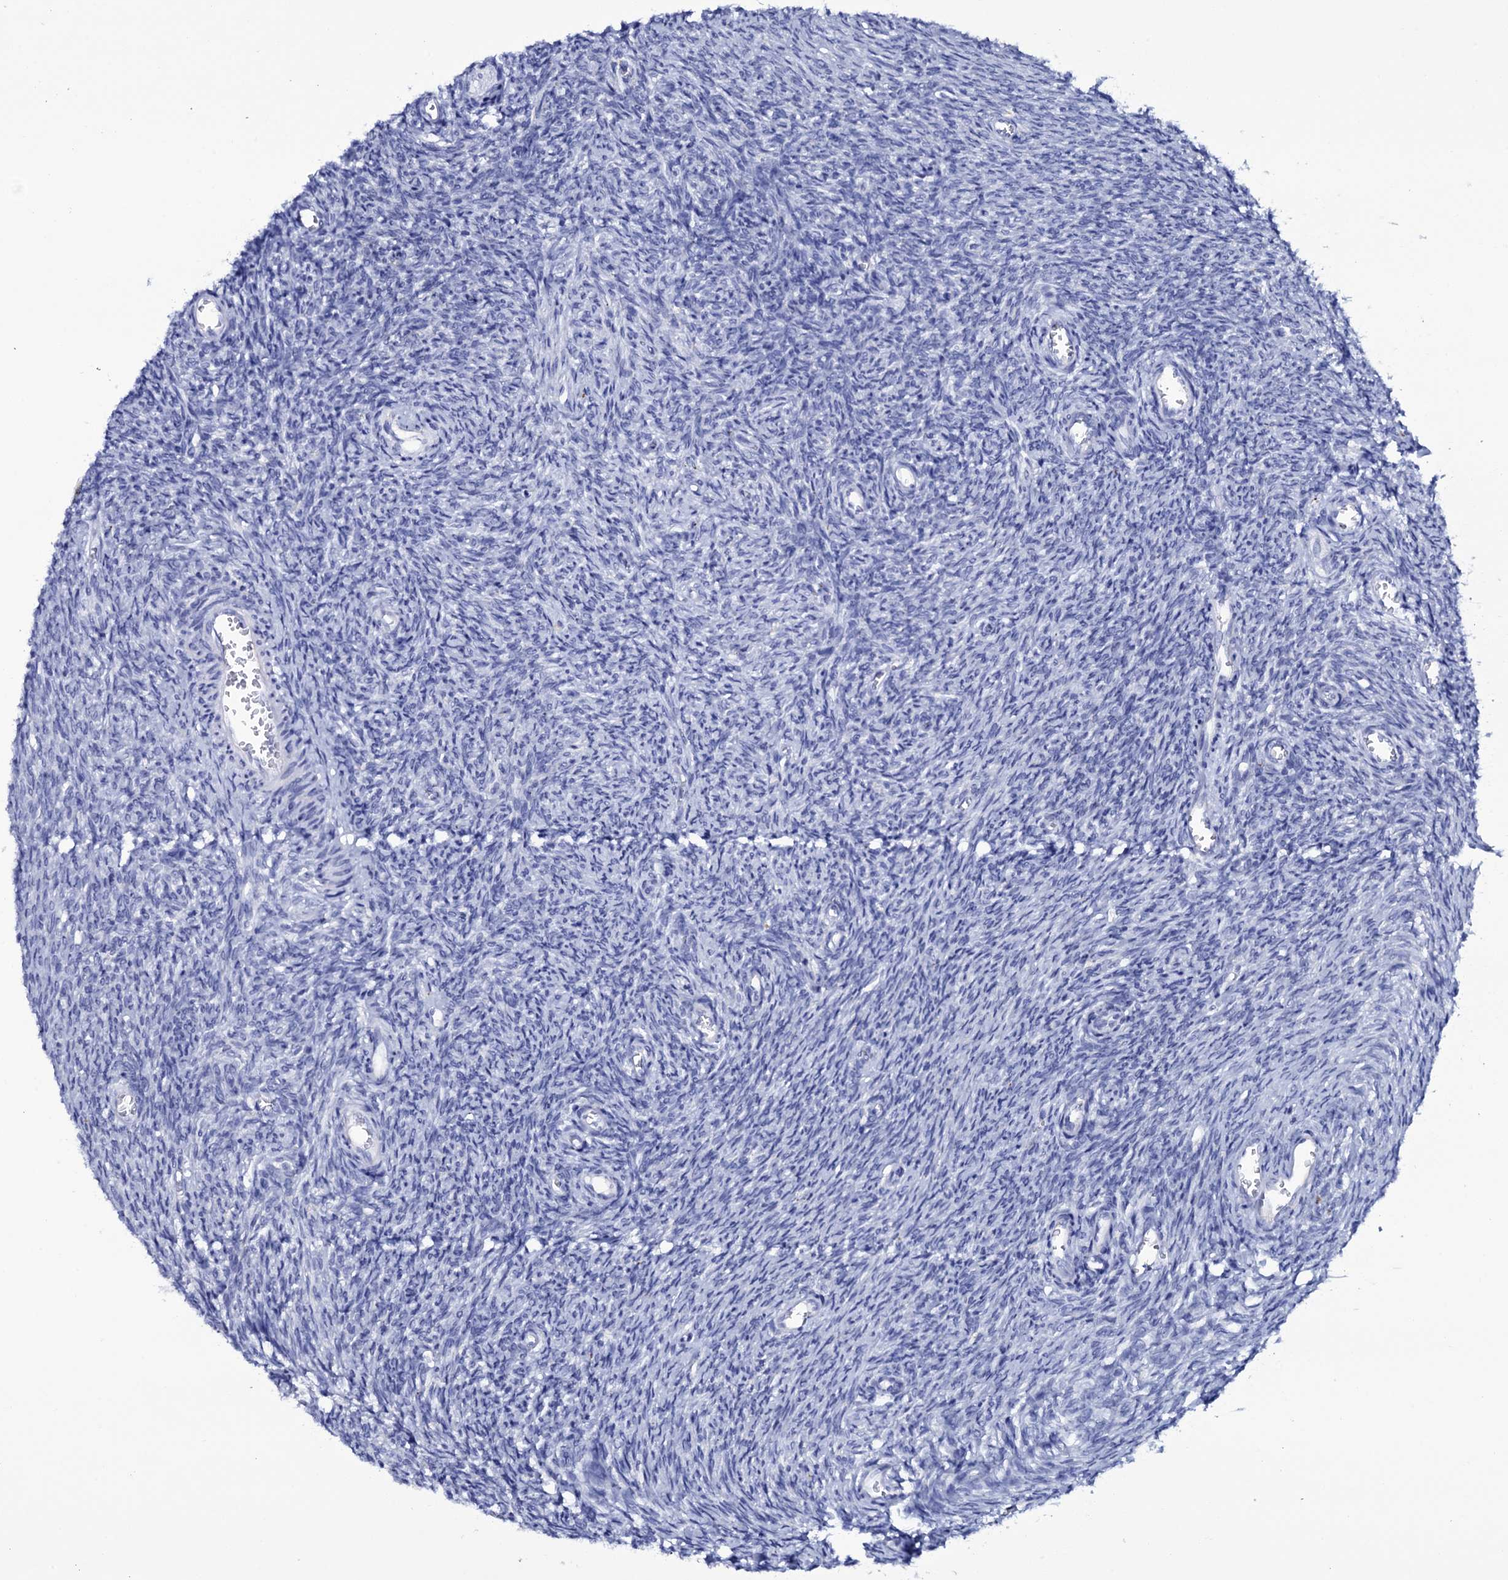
{"staining": {"intensity": "negative", "quantity": "none", "location": "none"}, "tissue": "ovary", "cell_type": "Ovarian stroma cells", "image_type": "normal", "snomed": [{"axis": "morphology", "description": "Normal tissue, NOS"}, {"axis": "topography", "description": "Ovary"}], "caption": "This image is of benign ovary stained with immunohistochemistry (IHC) to label a protein in brown with the nuclei are counter-stained blue. There is no expression in ovarian stroma cells.", "gene": "ITPRID2", "patient": {"sex": "female", "age": 44}}